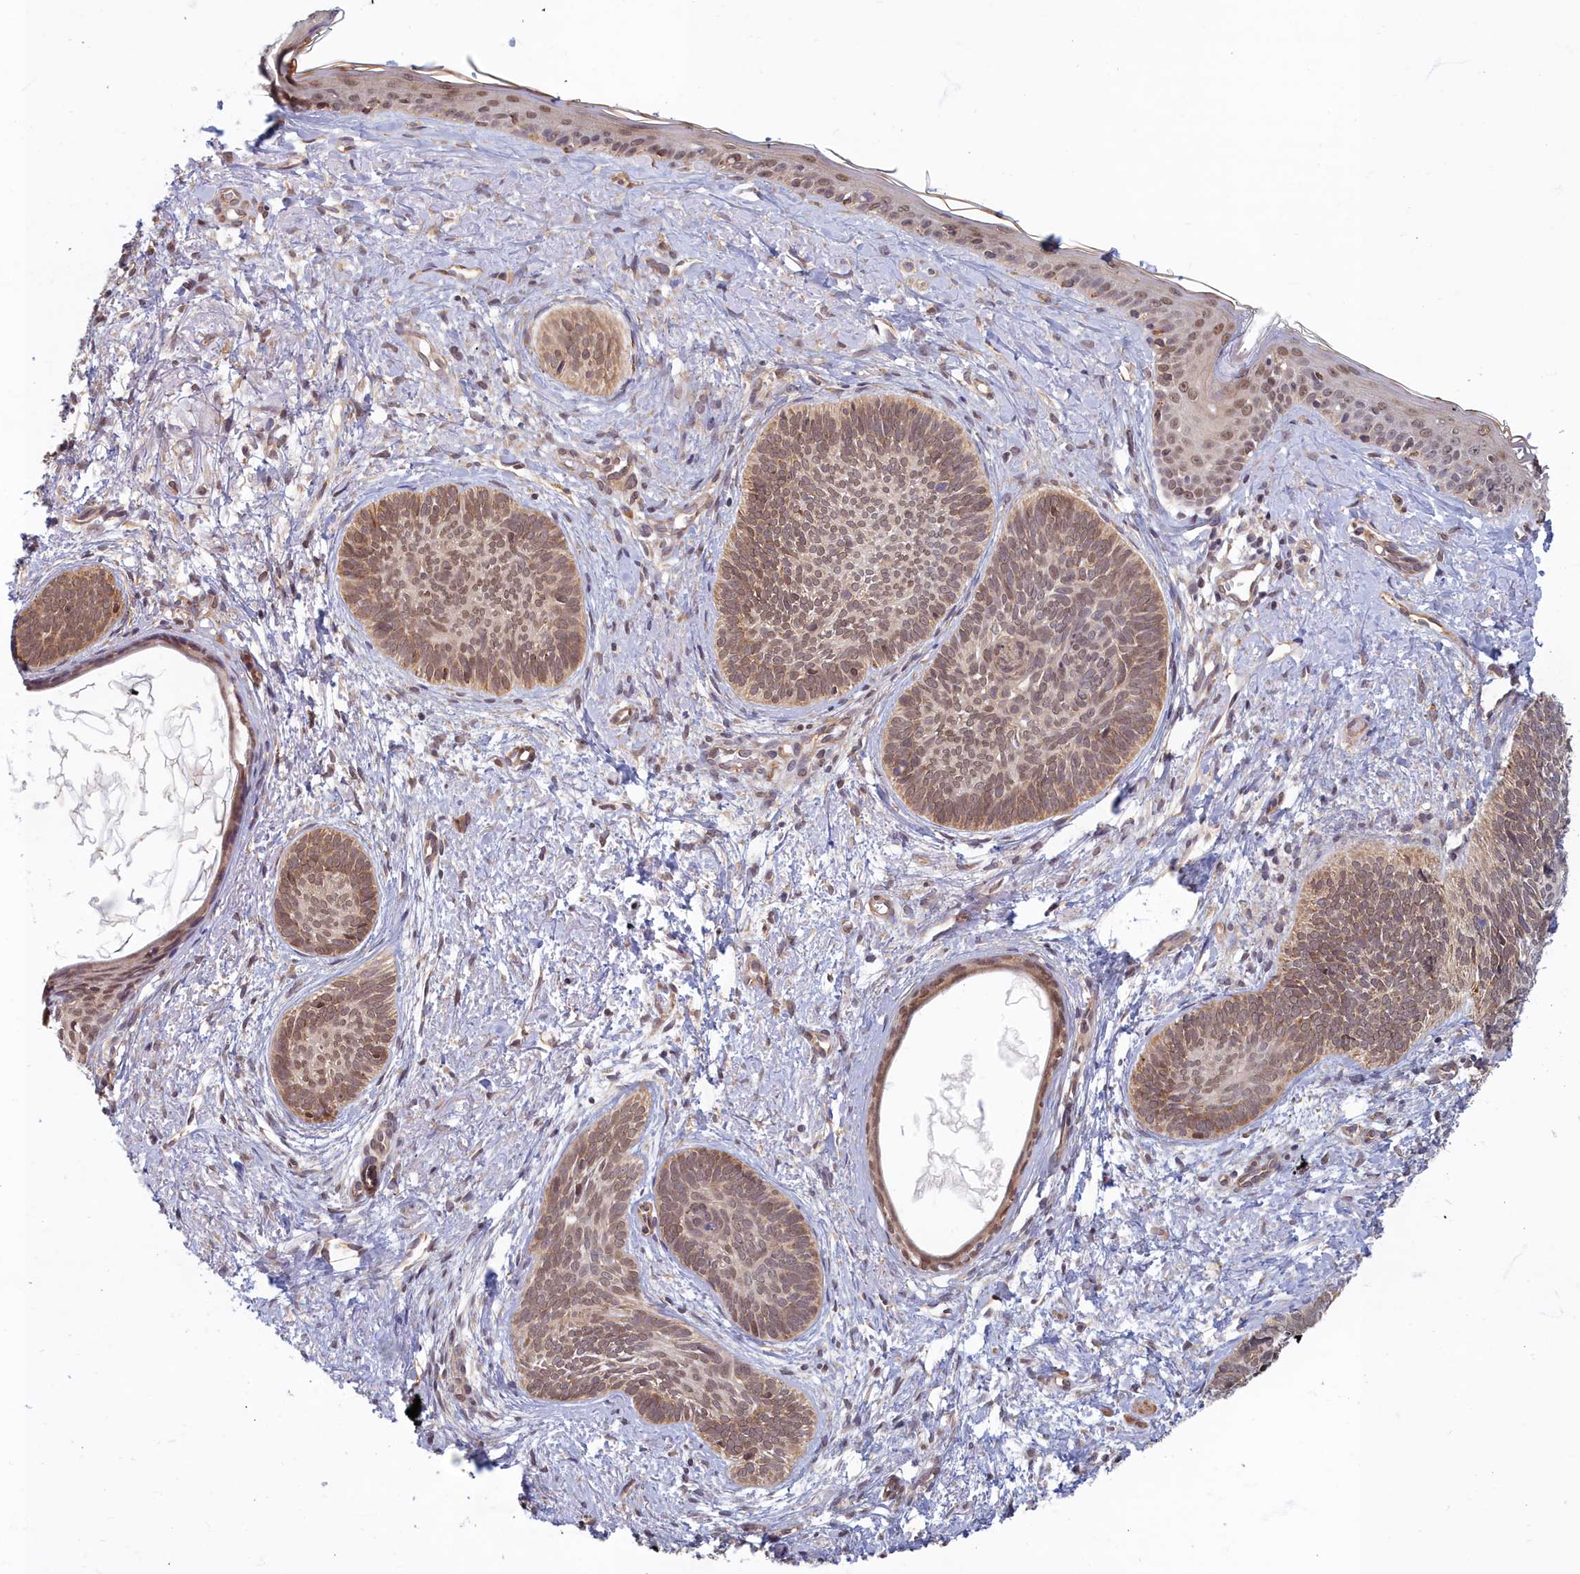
{"staining": {"intensity": "moderate", "quantity": ">75%", "location": "nuclear"}, "tissue": "skin cancer", "cell_type": "Tumor cells", "image_type": "cancer", "snomed": [{"axis": "morphology", "description": "Basal cell carcinoma"}, {"axis": "topography", "description": "Skin"}], "caption": "Immunohistochemistry histopathology image of human skin basal cell carcinoma stained for a protein (brown), which exhibits medium levels of moderate nuclear positivity in approximately >75% of tumor cells.", "gene": "MAK16", "patient": {"sex": "female", "age": 81}}